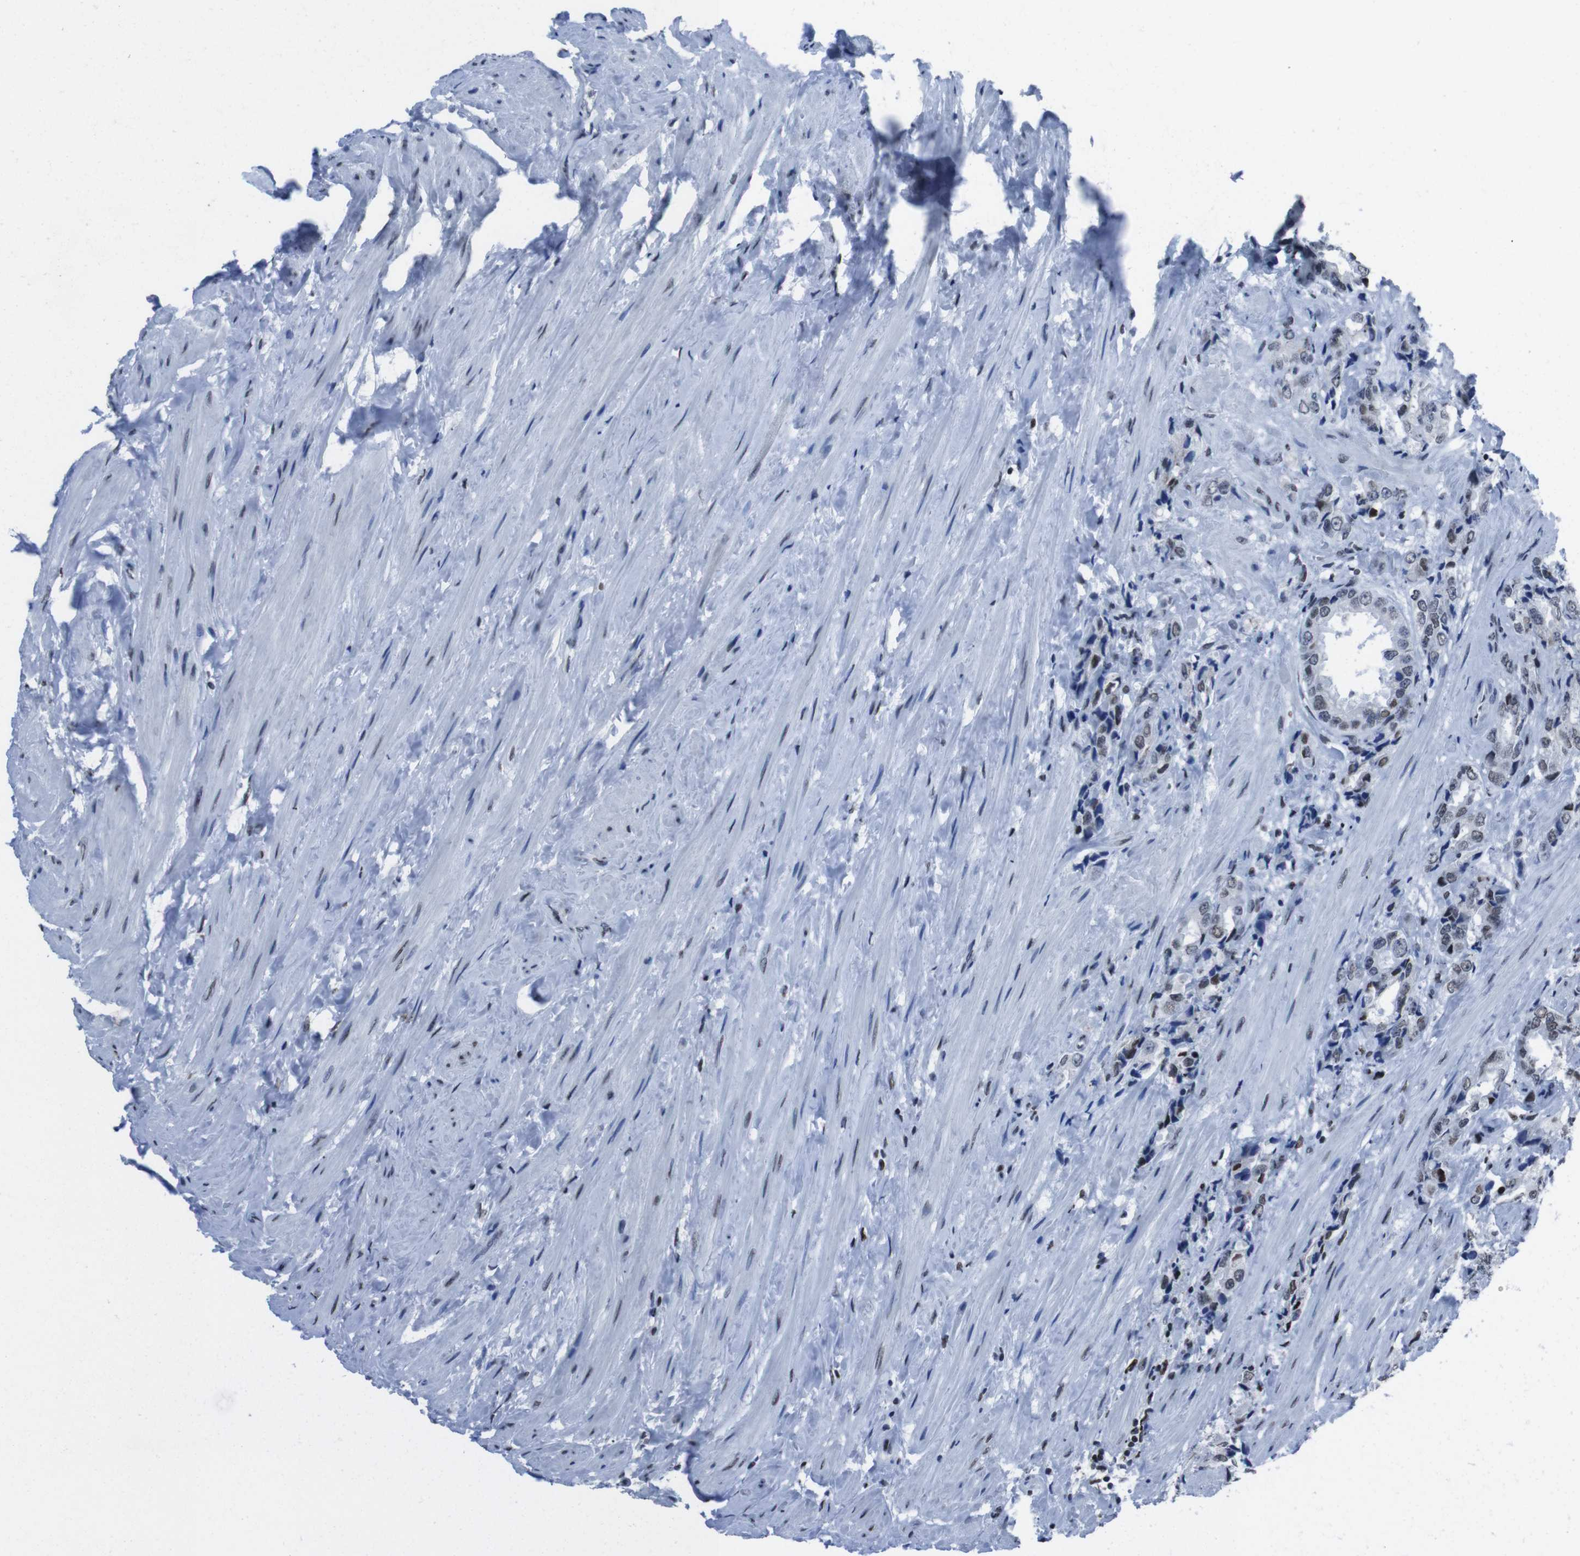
{"staining": {"intensity": "weak", "quantity": ">75%", "location": "nuclear"}, "tissue": "prostate cancer", "cell_type": "Tumor cells", "image_type": "cancer", "snomed": [{"axis": "morphology", "description": "Adenocarcinoma, High grade"}, {"axis": "topography", "description": "Prostate"}], "caption": "This micrograph displays IHC staining of human prostate cancer (adenocarcinoma (high-grade)), with low weak nuclear positivity in approximately >75% of tumor cells.", "gene": "PIP4P2", "patient": {"sex": "male", "age": 61}}